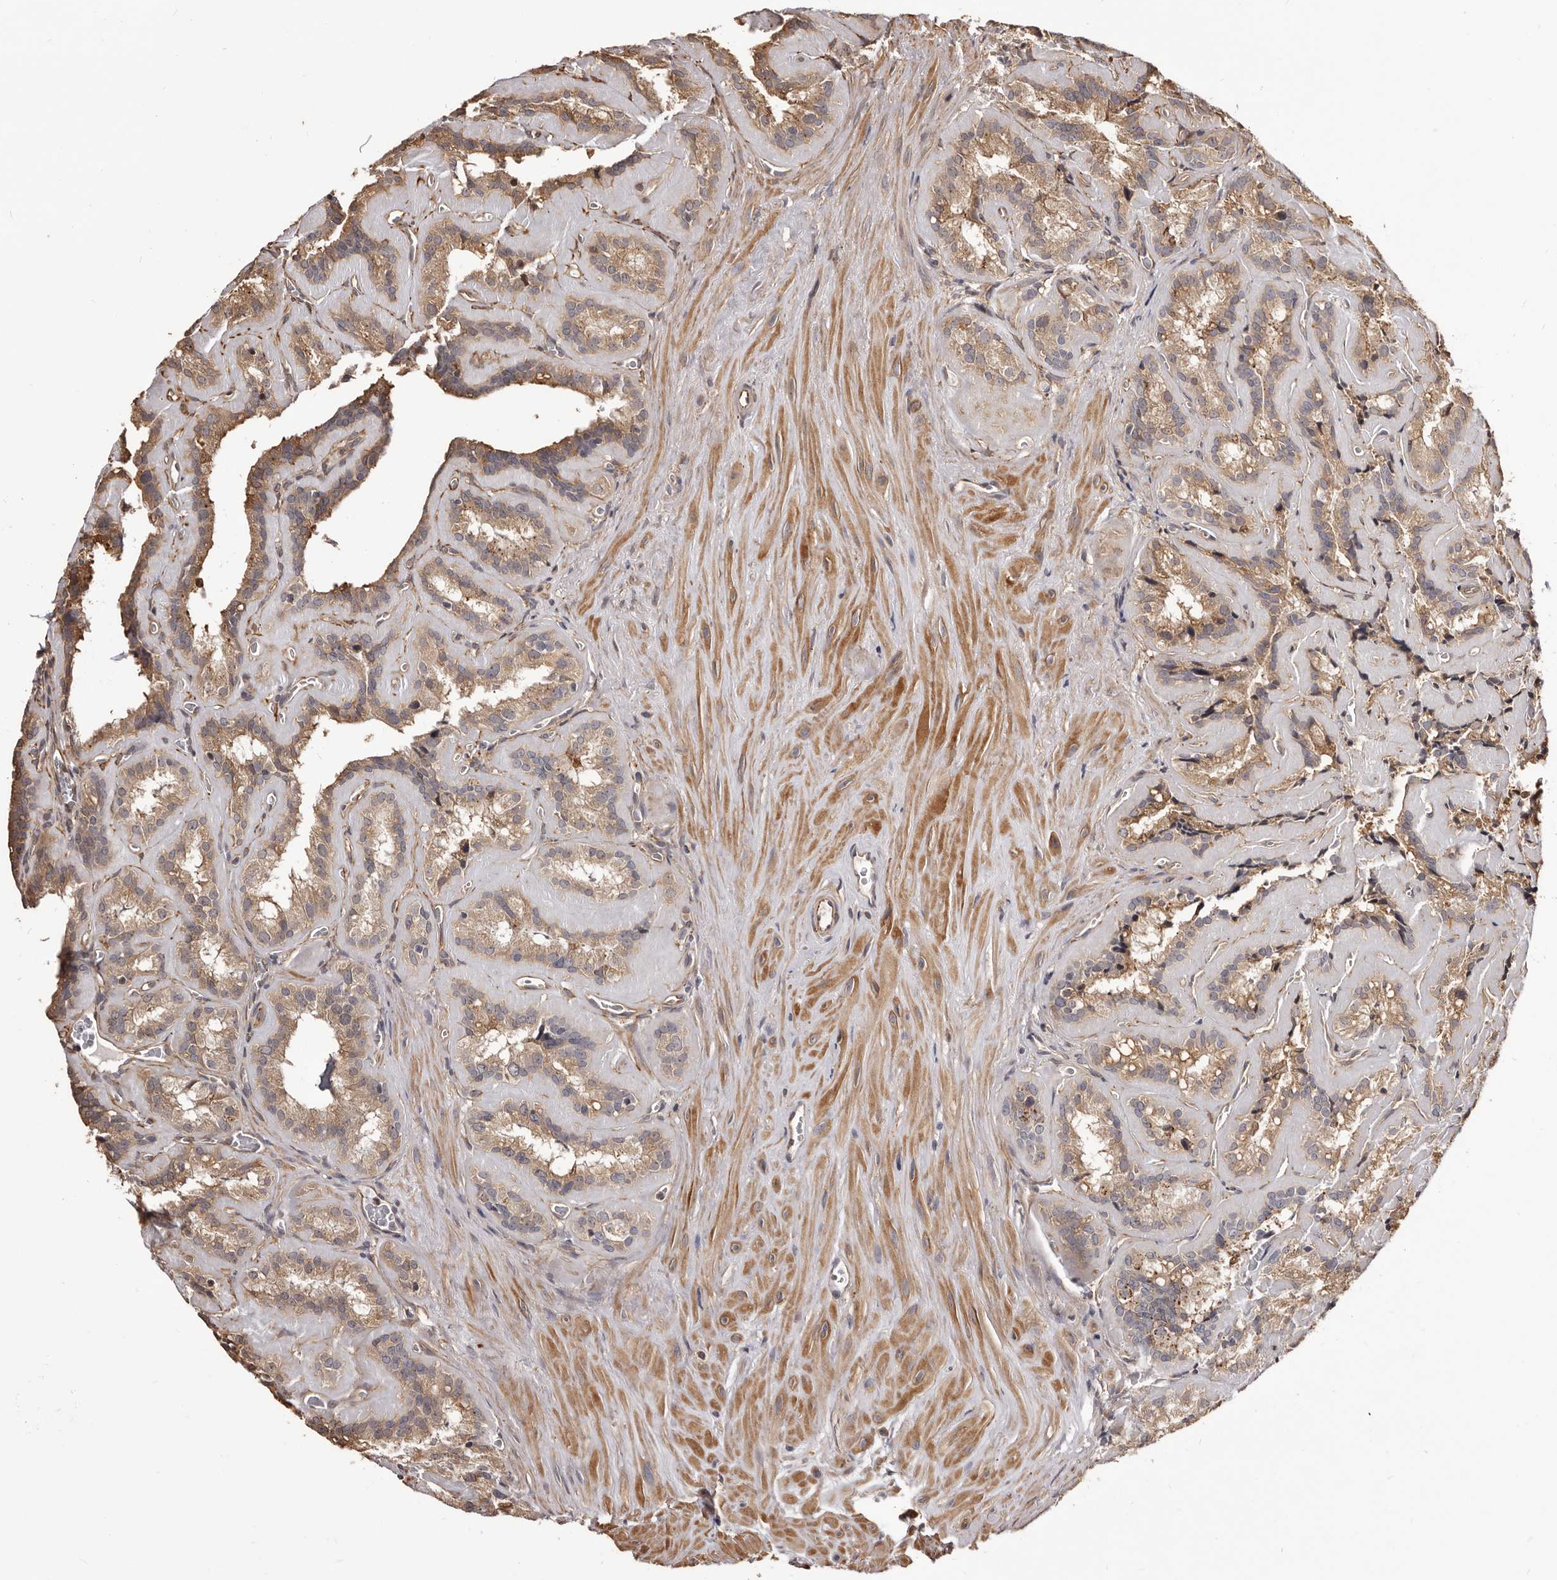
{"staining": {"intensity": "moderate", "quantity": ">75%", "location": "cytoplasmic/membranous"}, "tissue": "seminal vesicle", "cell_type": "Glandular cells", "image_type": "normal", "snomed": [{"axis": "morphology", "description": "Normal tissue, NOS"}, {"axis": "topography", "description": "Prostate"}, {"axis": "topography", "description": "Seminal veicle"}], "caption": "High-magnification brightfield microscopy of unremarkable seminal vesicle stained with DAB (3,3'-diaminobenzidine) (brown) and counterstained with hematoxylin (blue). glandular cells exhibit moderate cytoplasmic/membranous staining is seen in approximately>75% of cells.", "gene": "ALPK1", "patient": {"sex": "male", "age": 59}}